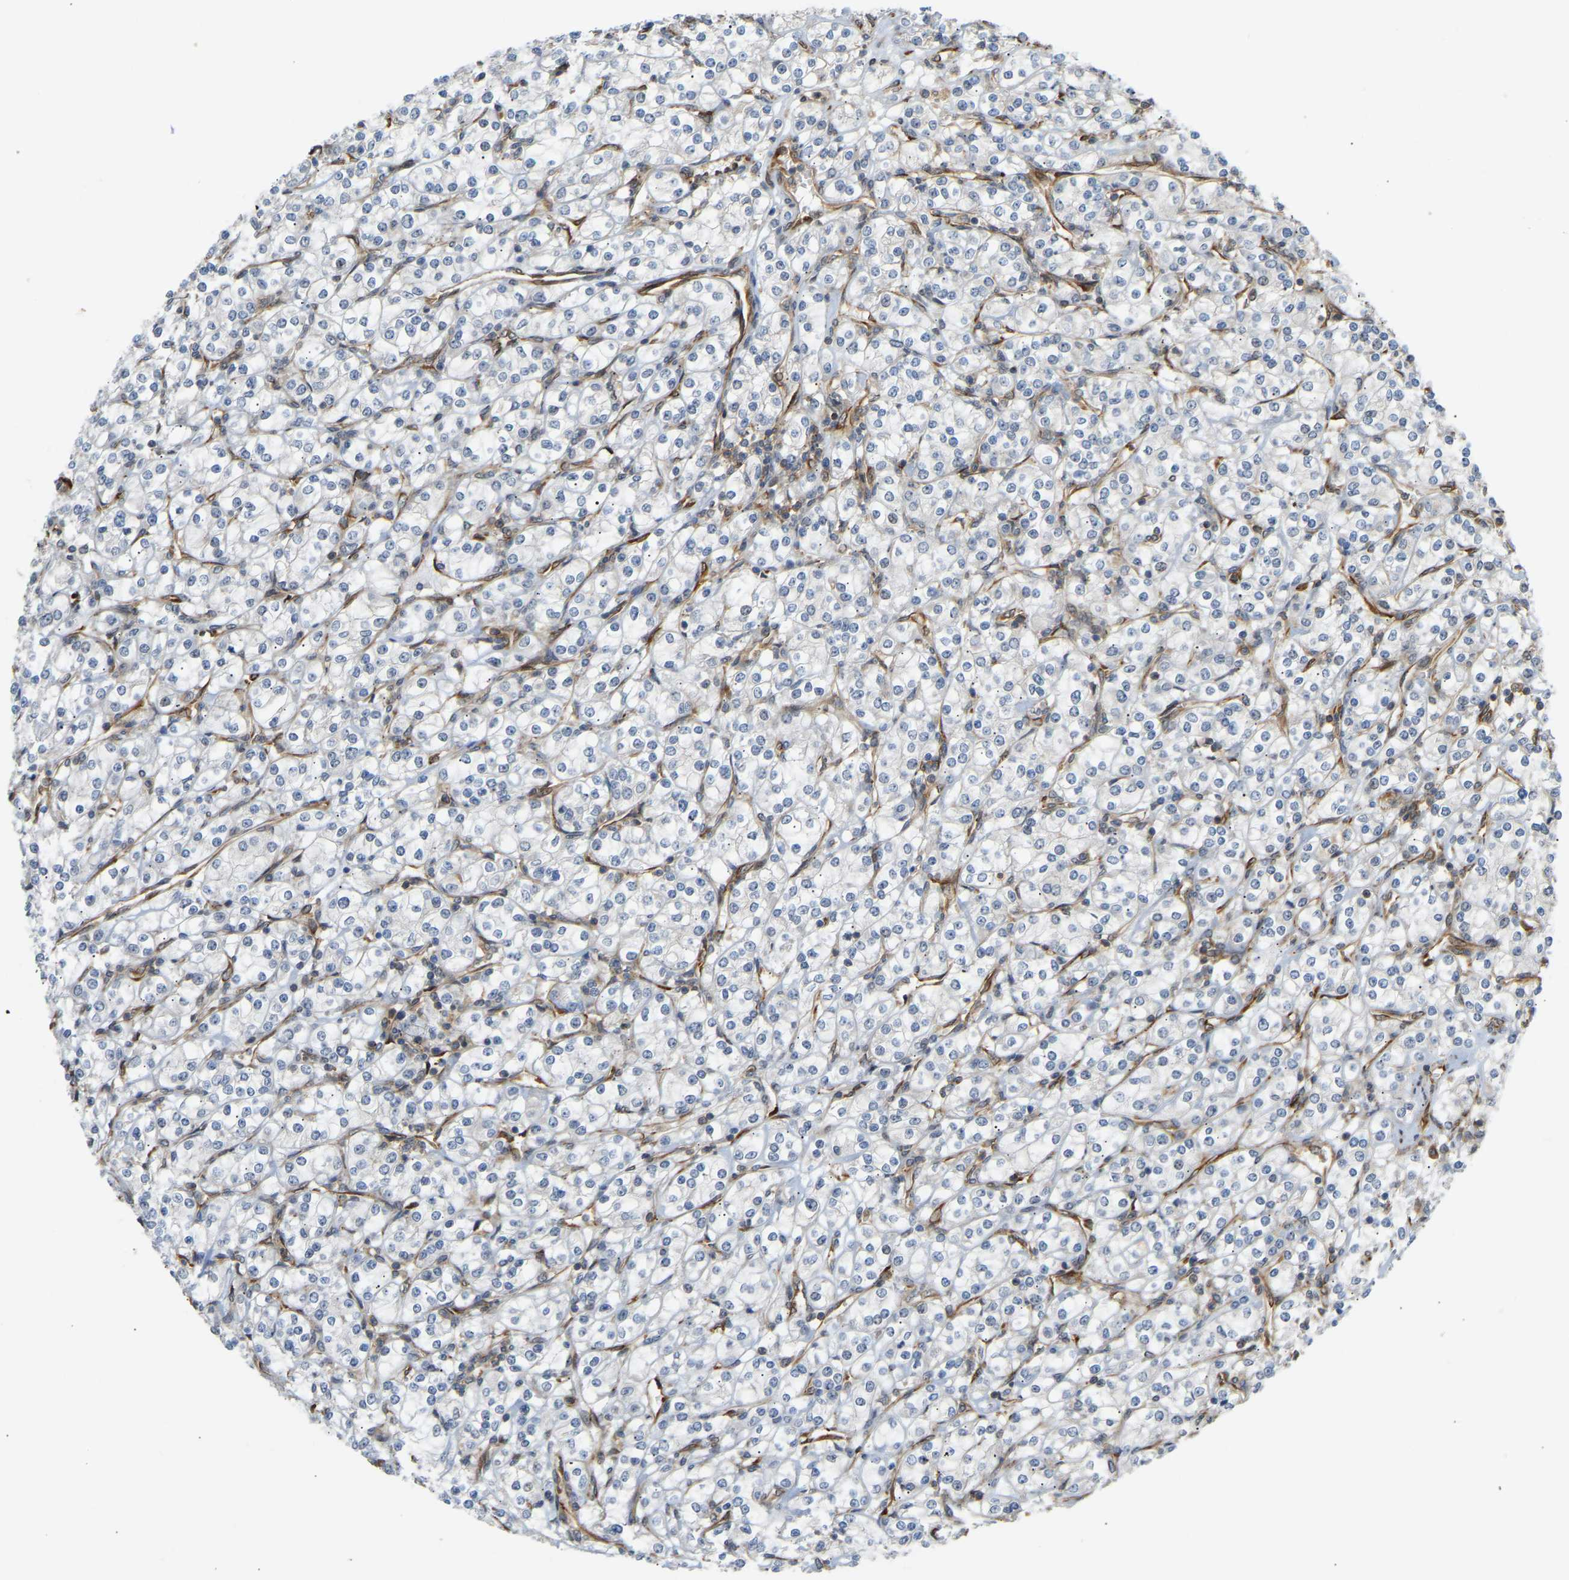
{"staining": {"intensity": "negative", "quantity": "none", "location": "none"}, "tissue": "renal cancer", "cell_type": "Tumor cells", "image_type": "cancer", "snomed": [{"axis": "morphology", "description": "Adenocarcinoma, NOS"}, {"axis": "topography", "description": "Kidney"}], "caption": "IHC of human adenocarcinoma (renal) shows no staining in tumor cells. (DAB (3,3'-diaminobenzidine) immunohistochemistry (IHC) with hematoxylin counter stain).", "gene": "PLCG2", "patient": {"sex": "male", "age": 77}}